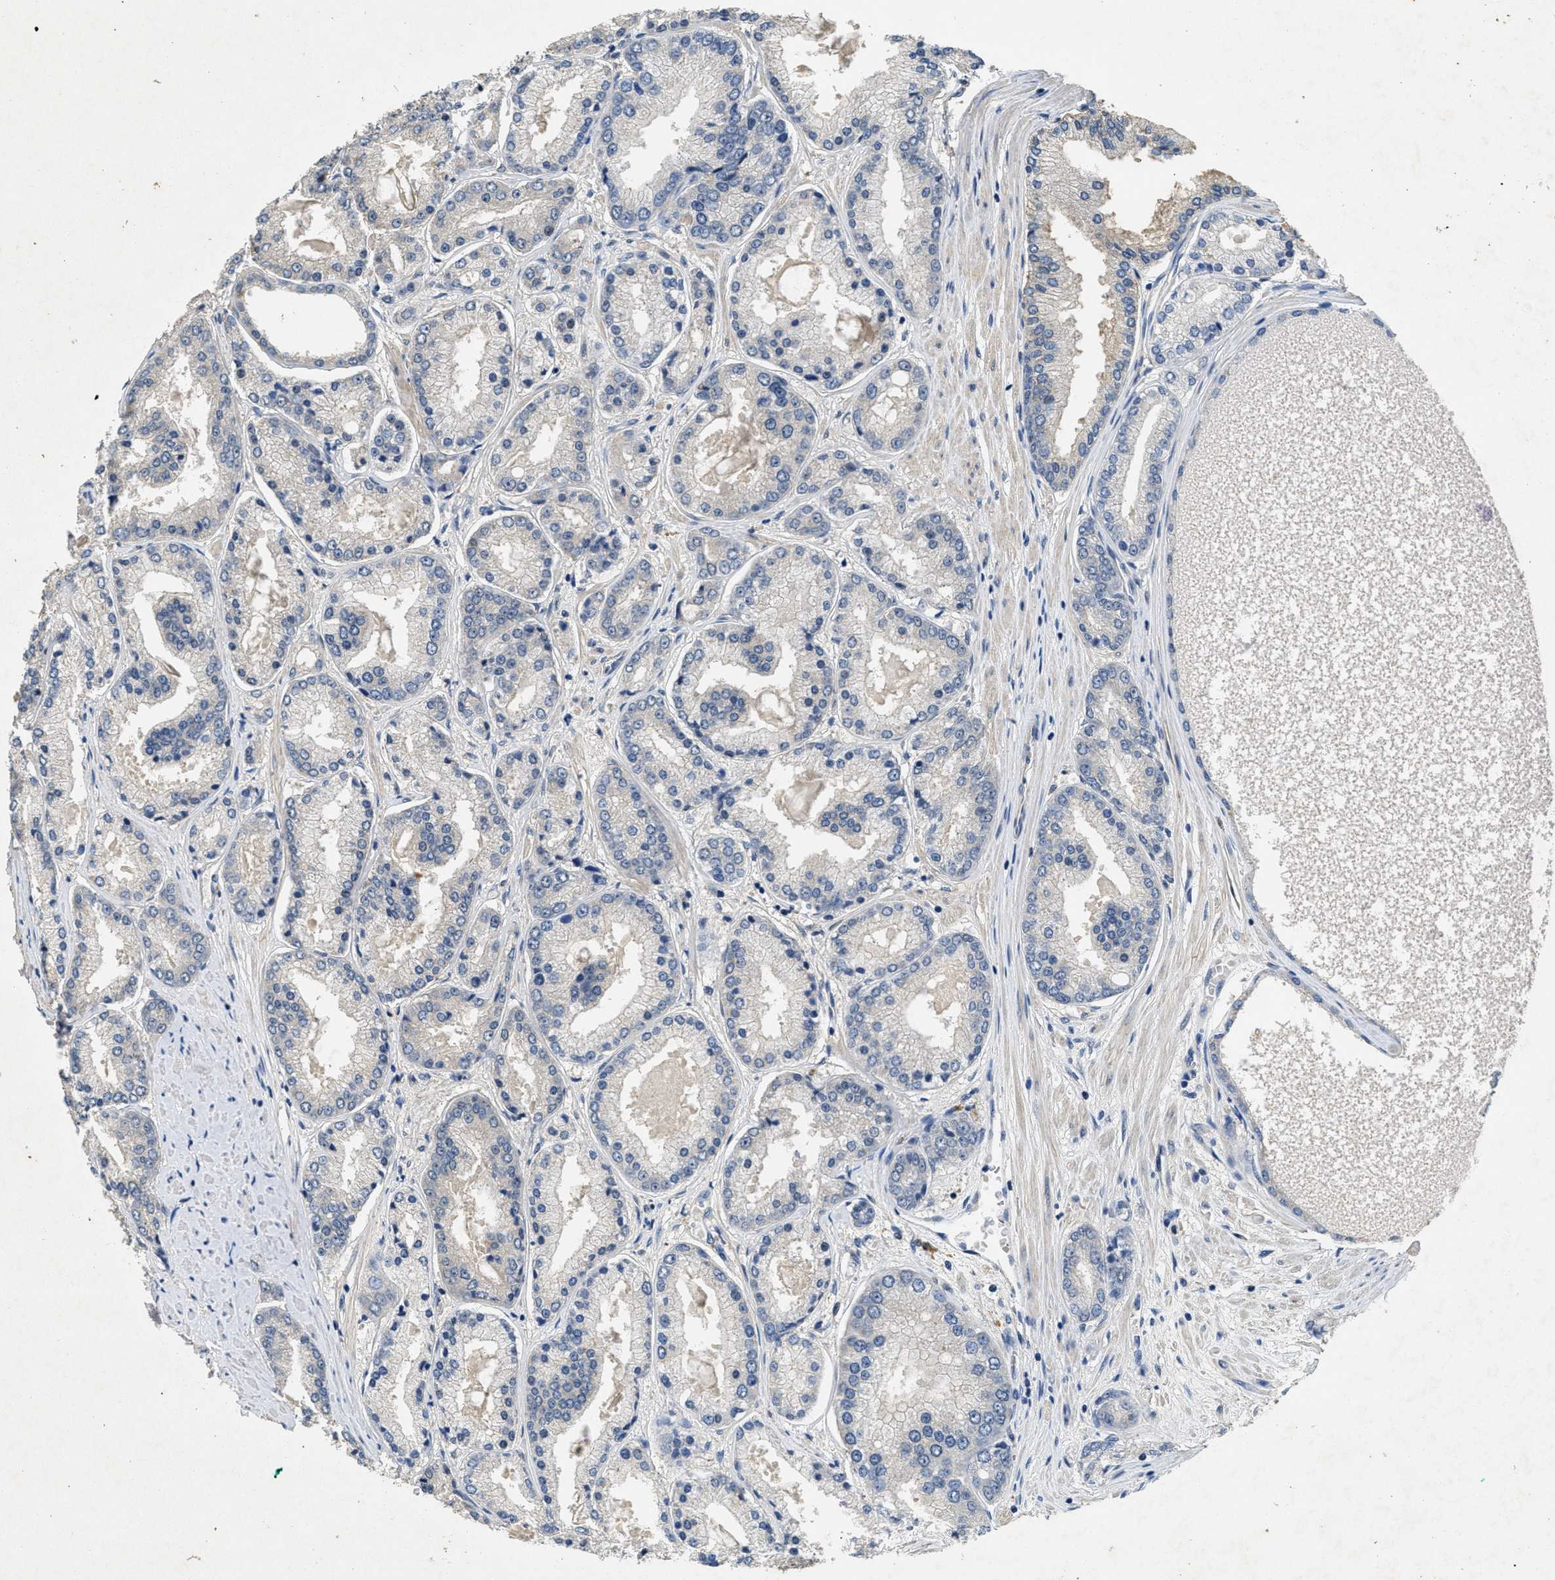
{"staining": {"intensity": "negative", "quantity": "none", "location": "none"}, "tissue": "prostate cancer", "cell_type": "Tumor cells", "image_type": "cancer", "snomed": [{"axis": "morphology", "description": "Adenocarcinoma, High grade"}, {"axis": "topography", "description": "Prostate"}], "caption": "Protein analysis of prostate cancer (high-grade adenocarcinoma) exhibits no significant expression in tumor cells.", "gene": "PAPOLG", "patient": {"sex": "male", "age": 59}}